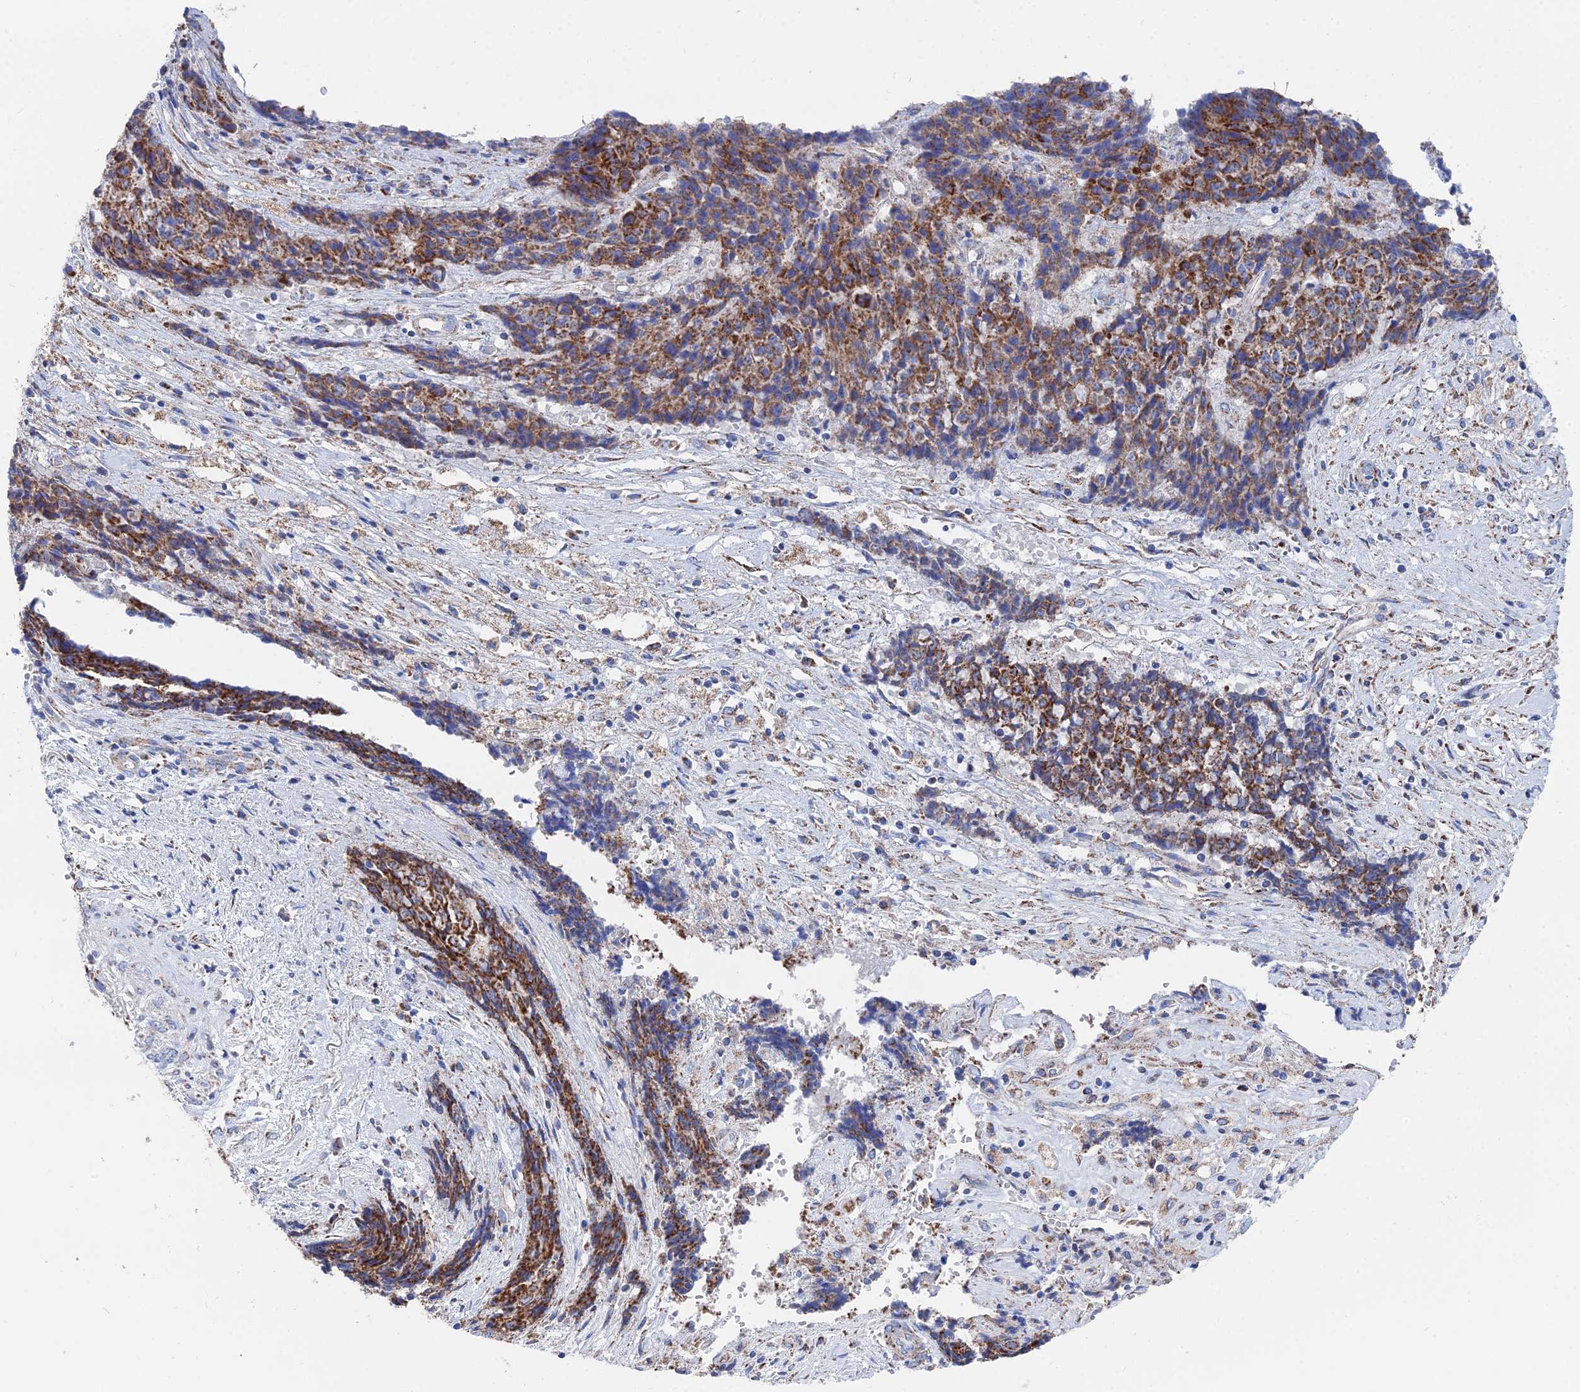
{"staining": {"intensity": "strong", "quantity": ">75%", "location": "cytoplasmic/membranous"}, "tissue": "ovarian cancer", "cell_type": "Tumor cells", "image_type": "cancer", "snomed": [{"axis": "morphology", "description": "Carcinoma, endometroid"}, {"axis": "topography", "description": "Ovary"}], "caption": "The micrograph demonstrates staining of endometroid carcinoma (ovarian), revealing strong cytoplasmic/membranous protein positivity (brown color) within tumor cells.", "gene": "IFT80", "patient": {"sex": "female", "age": 42}}